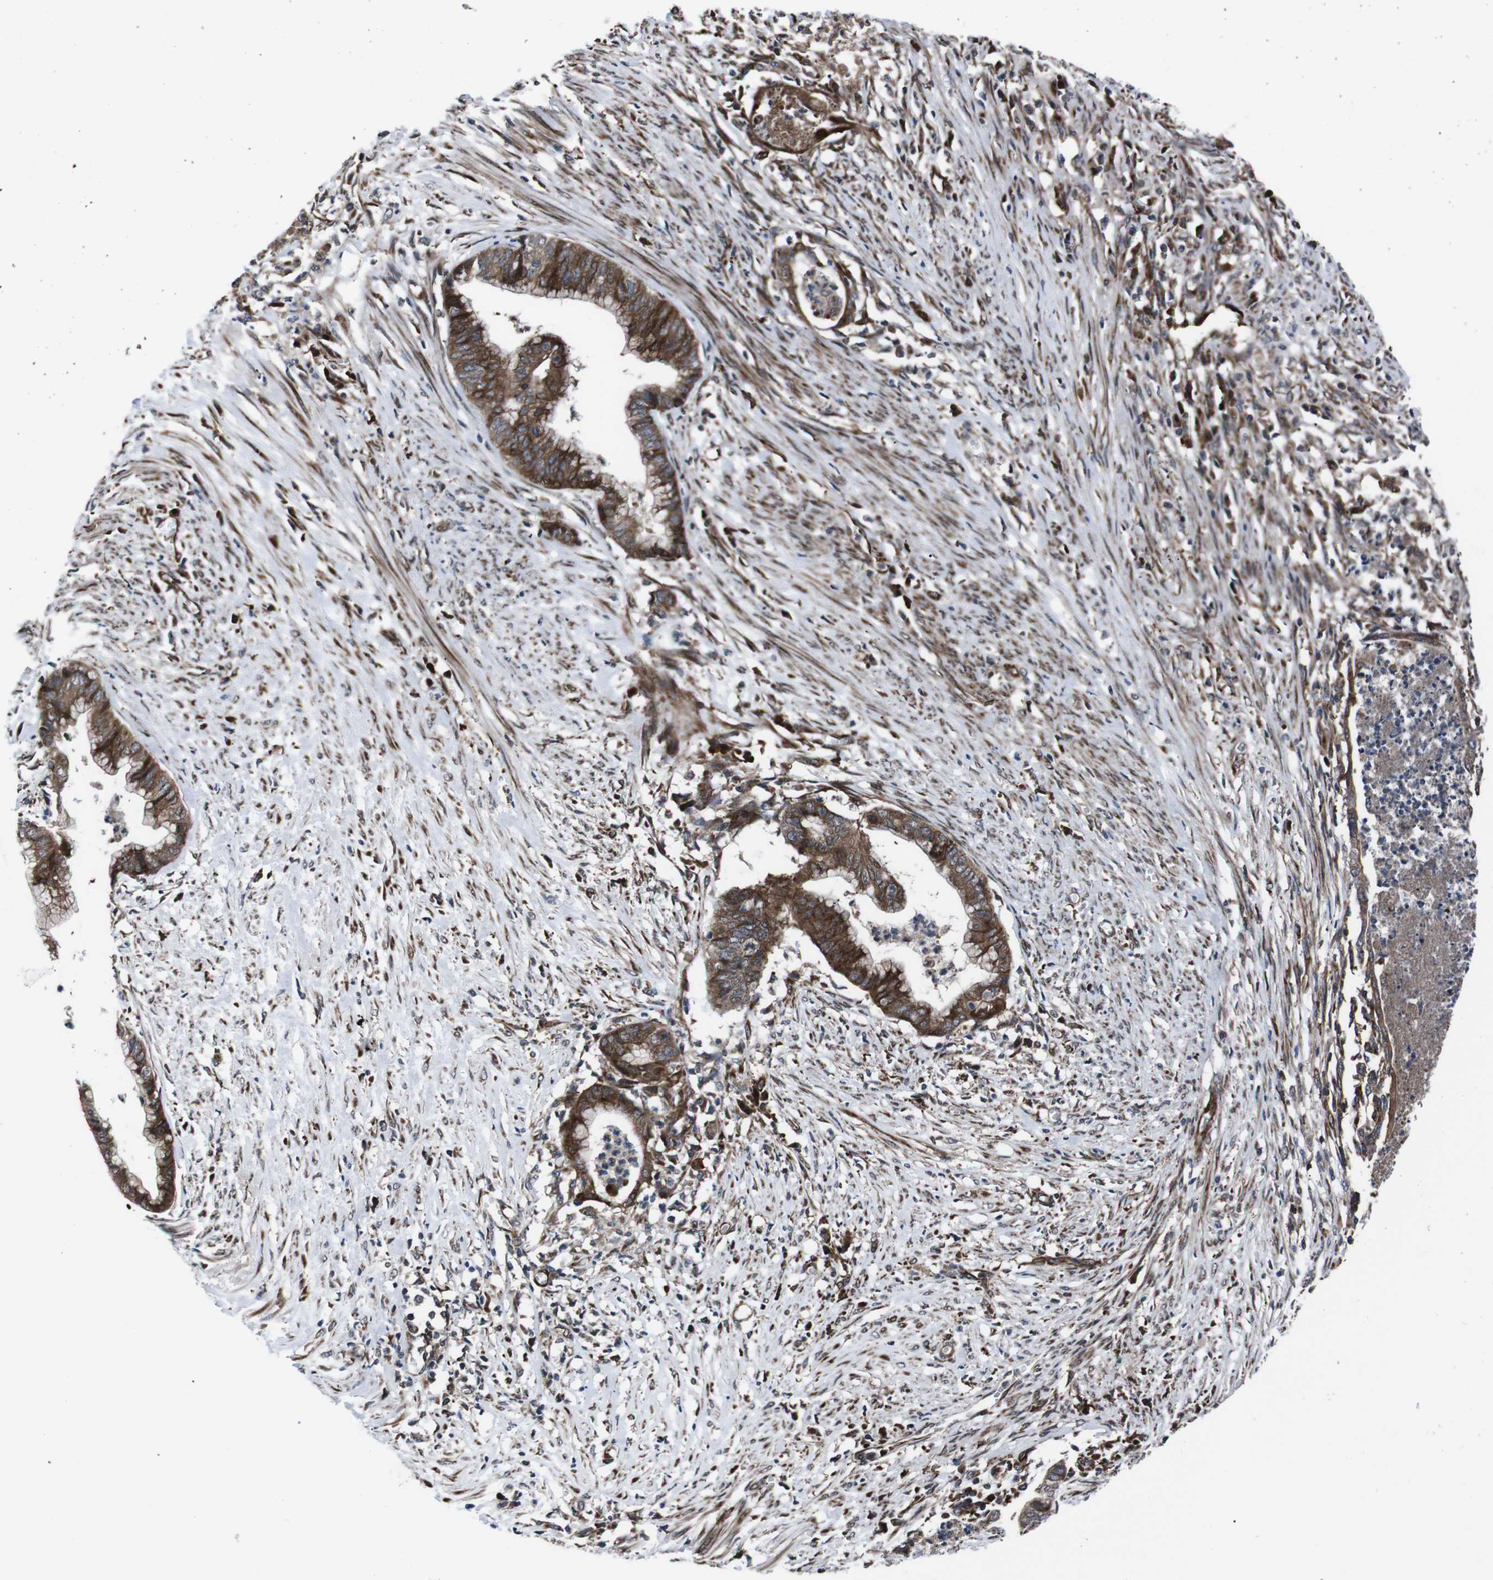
{"staining": {"intensity": "strong", "quantity": ">75%", "location": "cytoplasmic/membranous"}, "tissue": "endometrial cancer", "cell_type": "Tumor cells", "image_type": "cancer", "snomed": [{"axis": "morphology", "description": "Necrosis, NOS"}, {"axis": "morphology", "description": "Adenocarcinoma, NOS"}, {"axis": "topography", "description": "Endometrium"}], "caption": "DAB immunohistochemical staining of human endometrial cancer (adenocarcinoma) exhibits strong cytoplasmic/membranous protein positivity in approximately >75% of tumor cells.", "gene": "EIF4A2", "patient": {"sex": "female", "age": 79}}